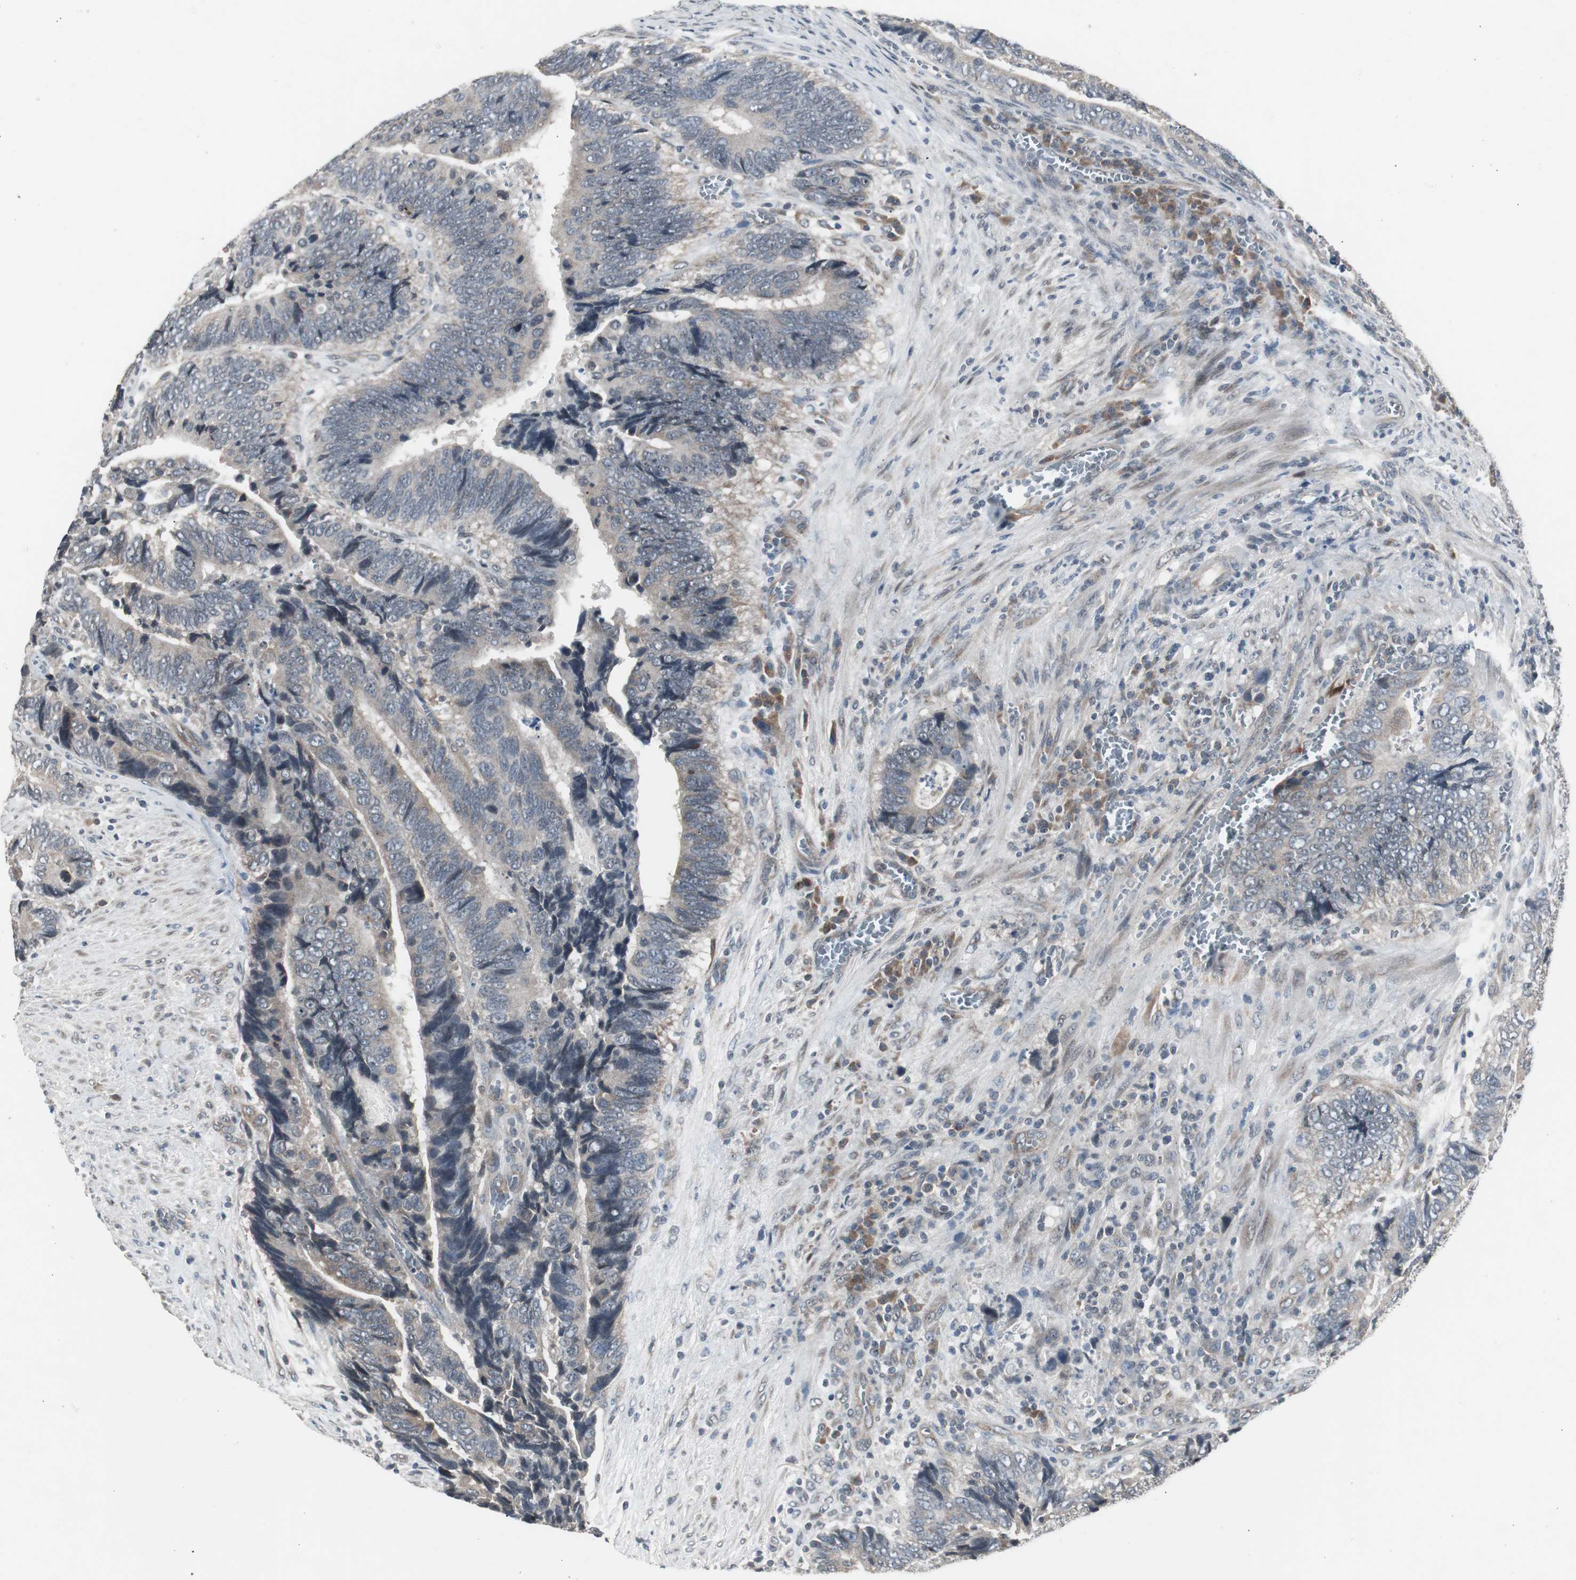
{"staining": {"intensity": "weak", "quantity": ">75%", "location": "cytoplasmic/membranous"}, "tissue": "colorectal cancer", "cell_type": "Tumor cells", "image_type": "cancer", "snomed": [{"axis": "morphology", "description": "Adenocarcinoma, NOS"}, {"axis": "topography", "description": "Colon"}], "caption": "An image of colorectal cancer stained for a protein exhibits weak cytoplasmic/membranous brown staining in tumor cells. The staining is performed using DAB brown chromogen to label protein expression. The nuclei are counter-stained blue using hematoxylin.", "gene": "ZMPSTE24", "patient": {"sex": "male", "age": 72}}